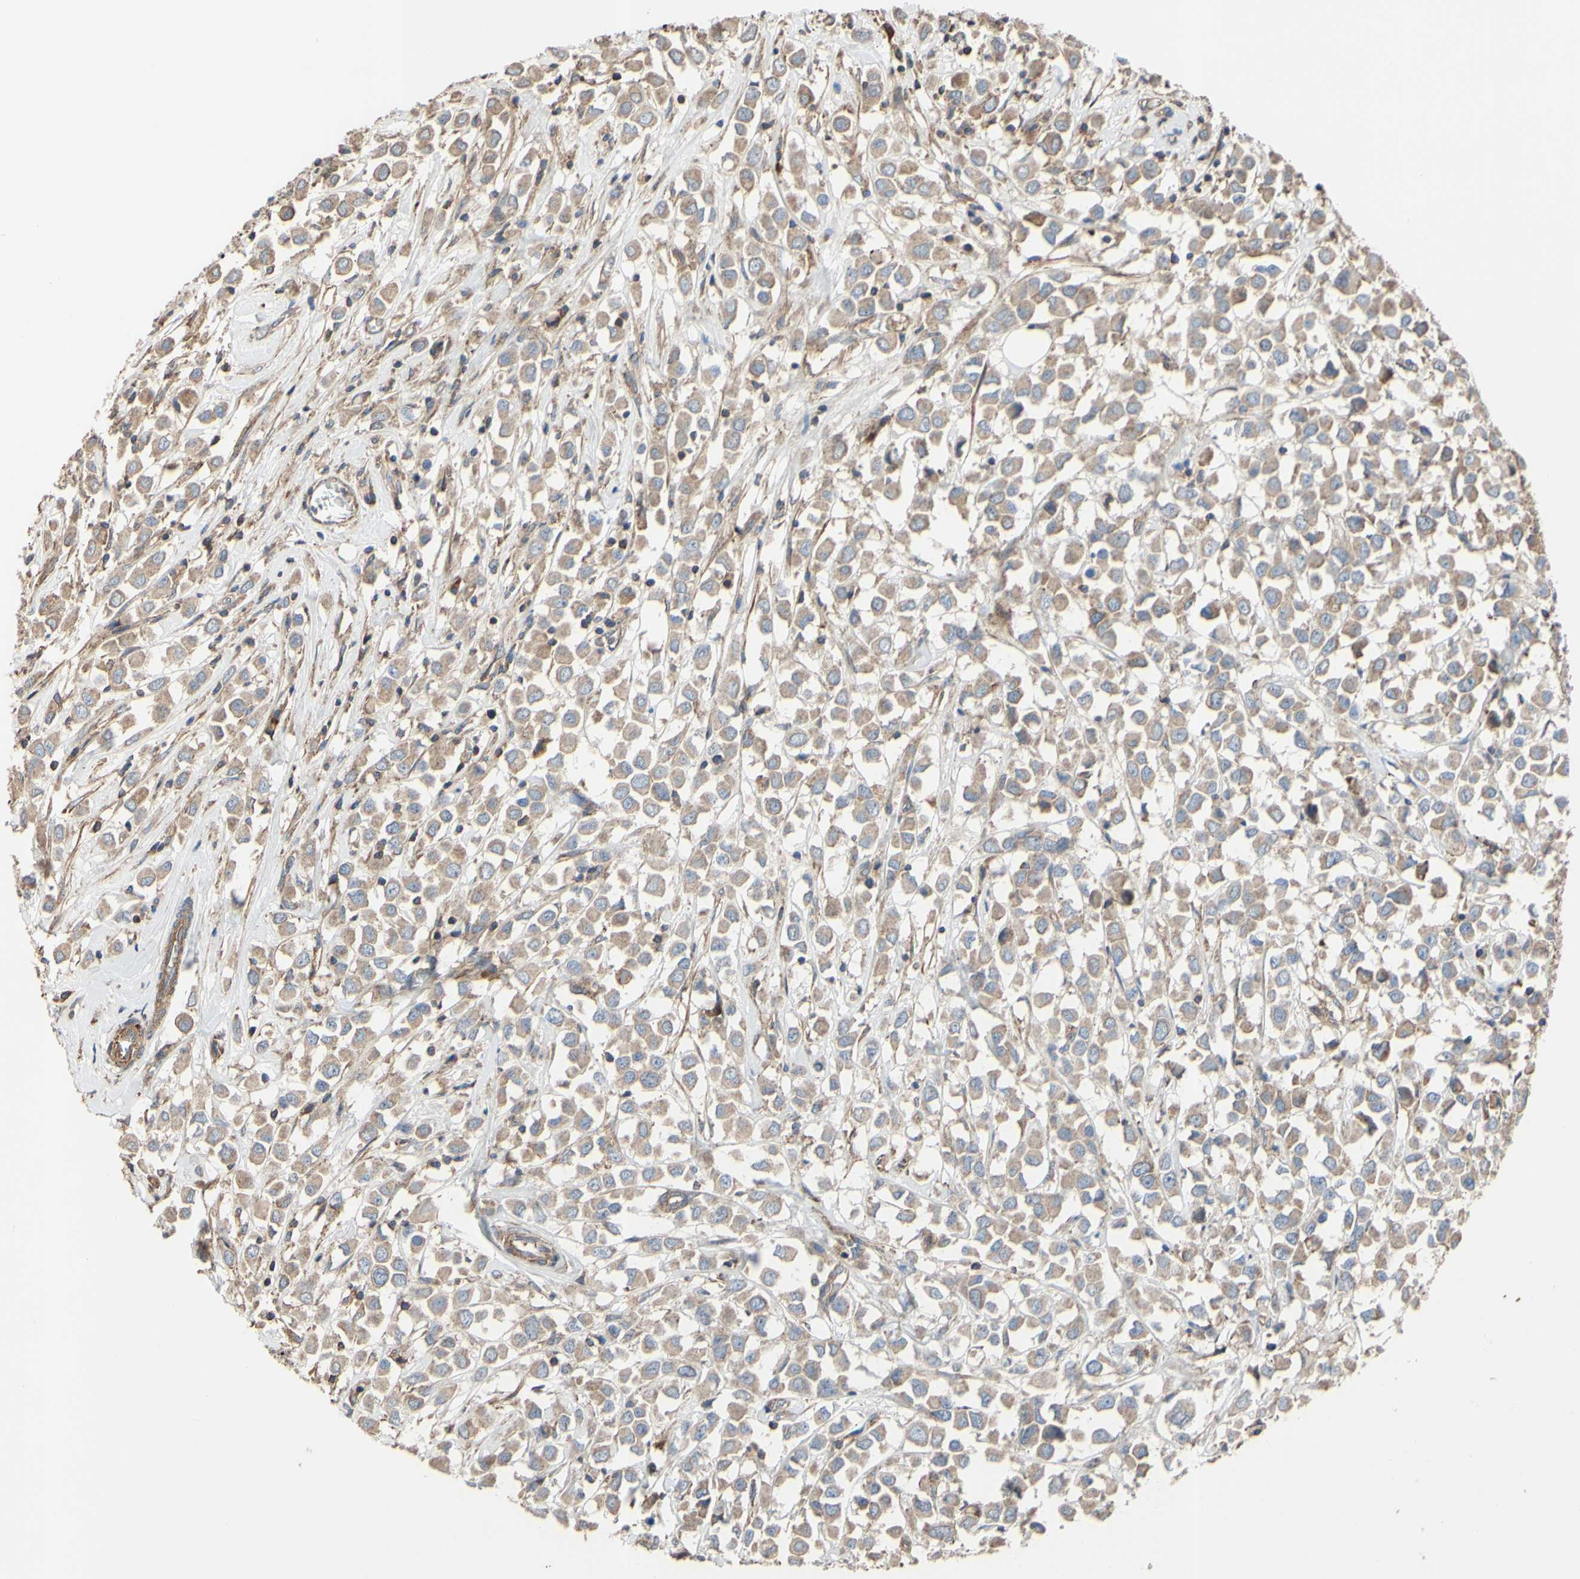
{"staining": {"intensity": "moderate", "quantity": ">75%", "location": "cytoplasmic/membranous"}, "tissue": "breast cancer", "cell_type": "Tumor cells", "image_type": "cancer", "snomed": [{"axis": "morphology", "description": "Duct carcinoma"}, {"axis": "topography", "description": "Breast"}], "caption": "A high-resolution photomicrograph shows IHC staining of invasive ductal carcinoma (breast), which reveals moderate cytoplasmic/membranous positivity in approximately >75% of tumor cells. Nuclei are stained in blue.", "gene": "BECN1", "patient": {"sex": "female", "age": 61}}